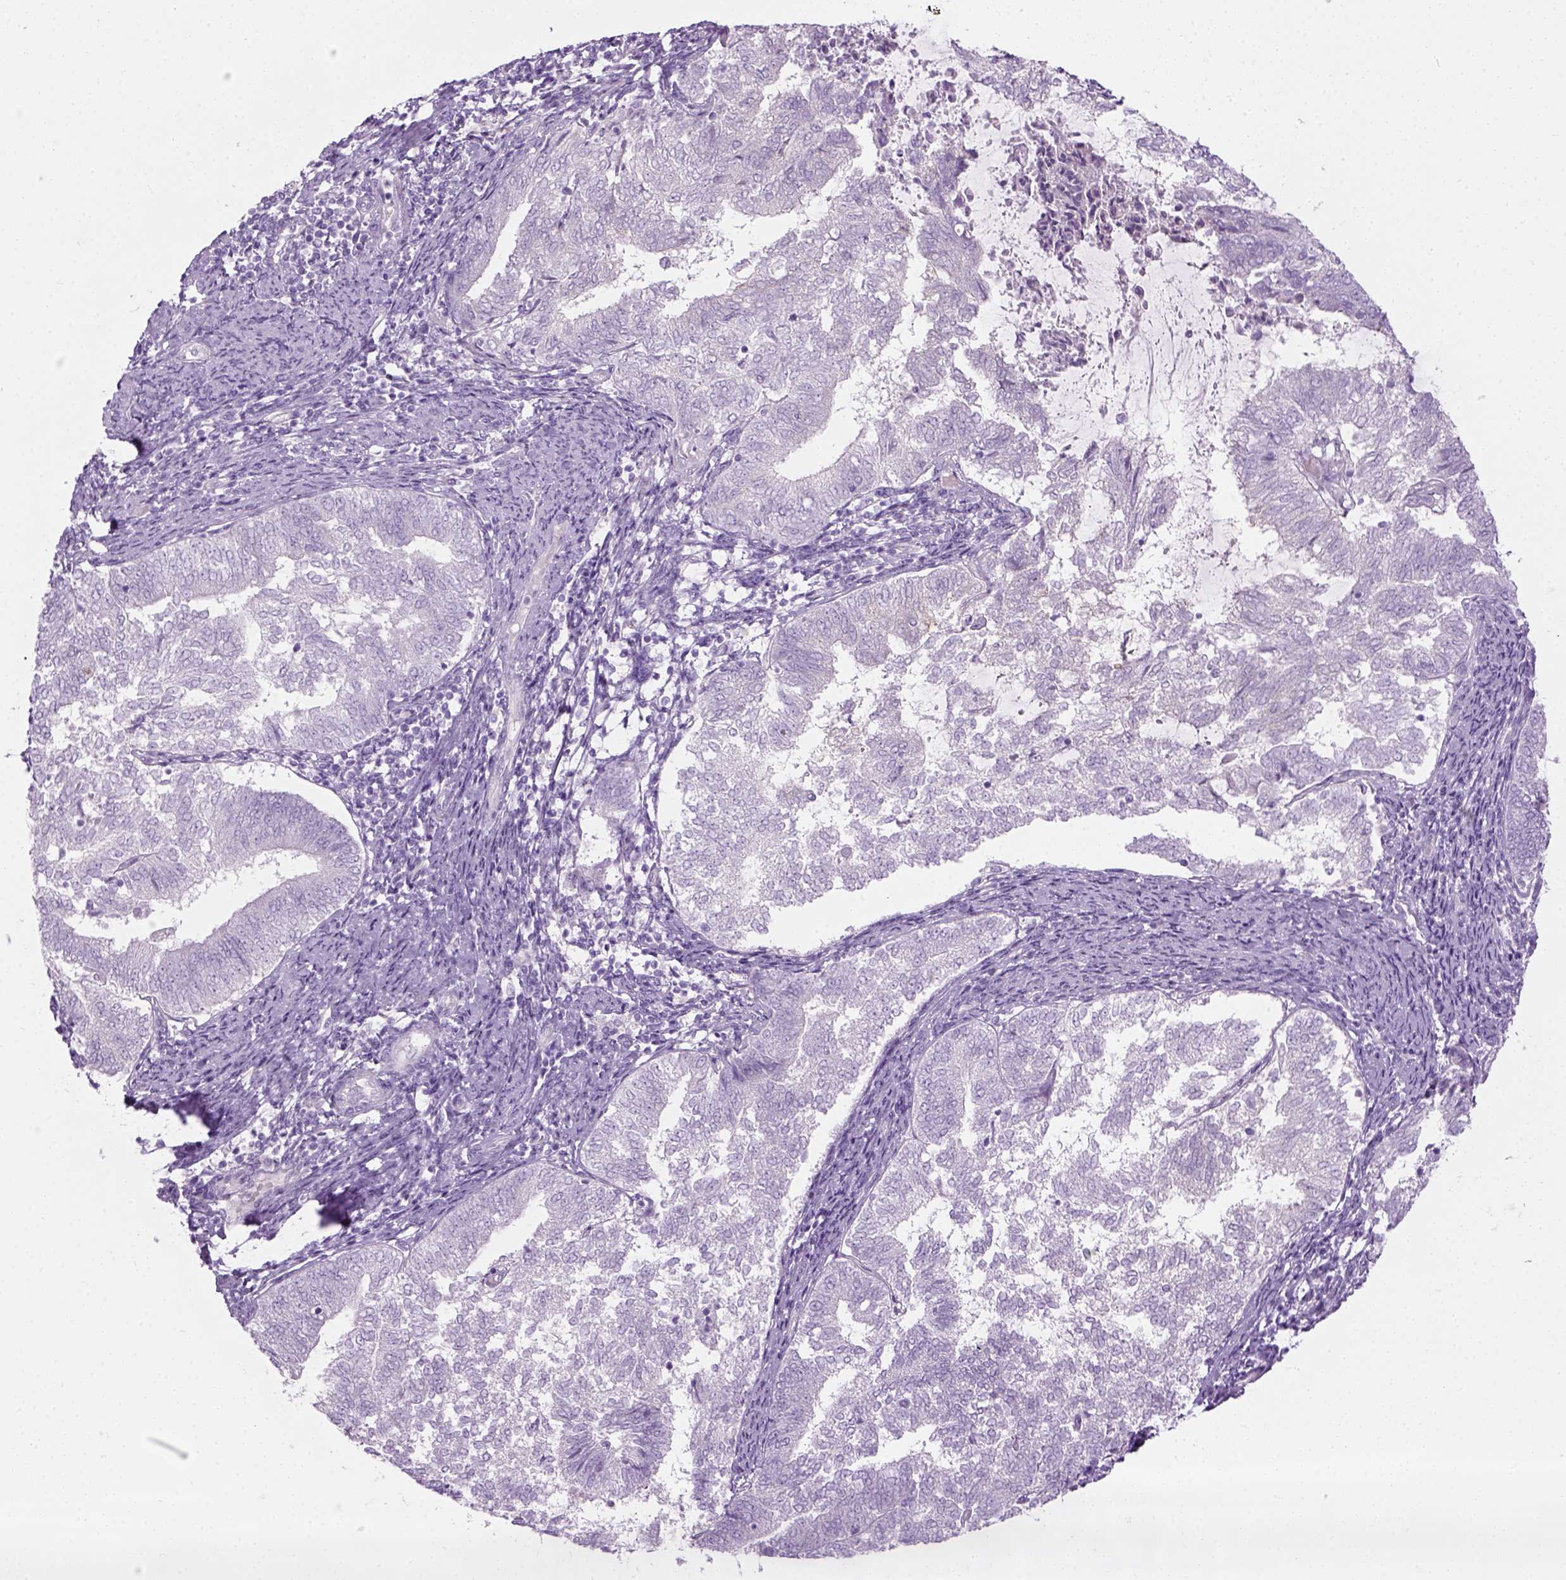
{"staining": {"intensity": "negative", "quantity": "none", "location": "none"}, "tissue": "endometrial cancer", "cell_type": "Tumor cells", "image_type": "cancer", "snomed": [{"axis": "morphology", "description": "Adenocarcinoma, NOS"}, {"axis": "topography", "description": "Endometrium"}], "caption": "Immunohistochemistry (IHC) of endometrial cancer (adenocarcinoma) displays no expression in tumor cells.", "gene": "CIBAR2", "patient": {"sex": "female", "age": 65}}